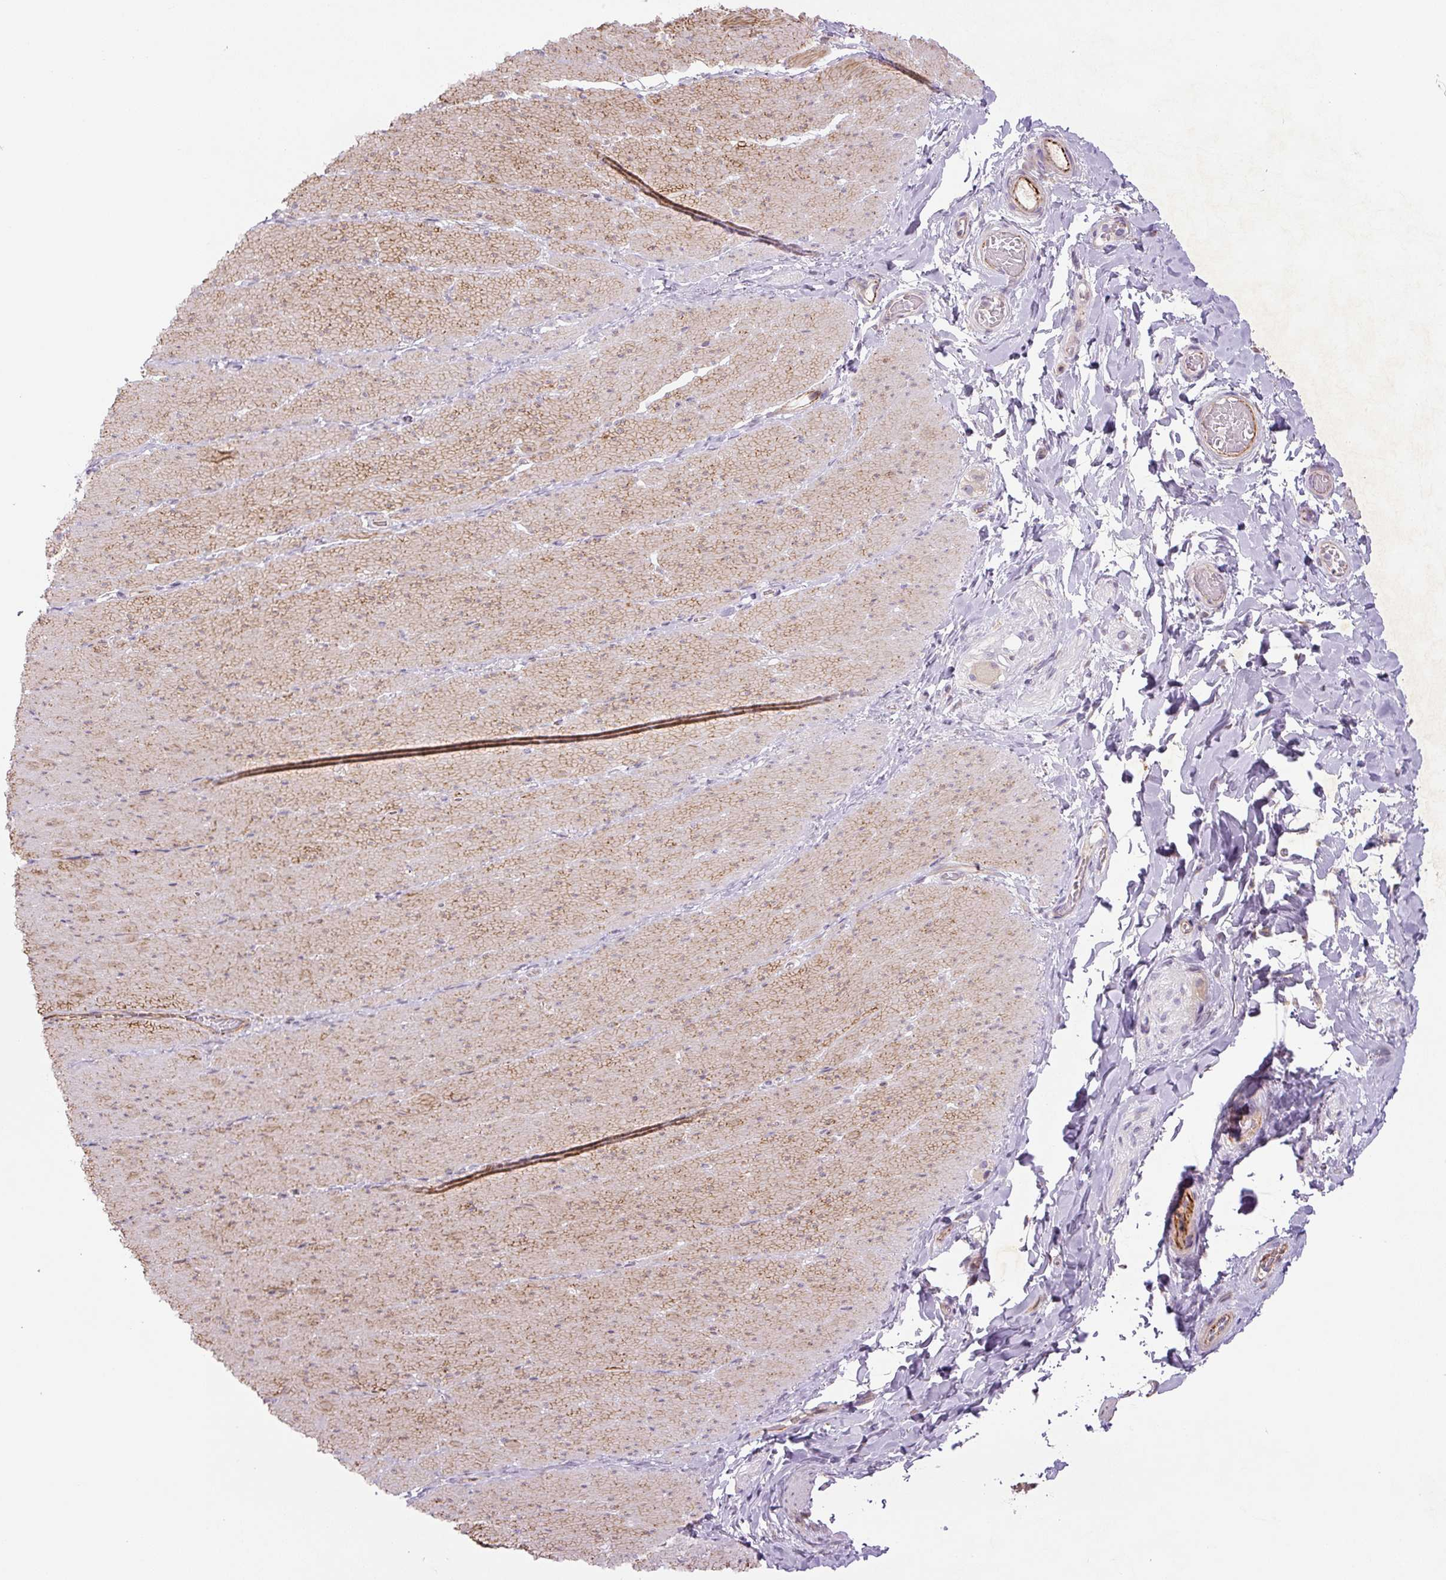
{"staining": {"intensity": "moderate", "quantity": "25%-75%", "location": "cytoplasmic/membranous"}, "tissue": "smooth muscle", "cell_type": "Smooth muscle cells", "image_type": "normal", "snomed": [{"axis": "morphology", "description": "Normal tissue, NOS"}, {"axis": "topography", "description": "Smooth muscle"}, {"axis": "topography", "description": "Rectum"}], "caption": "High-power microscopy captured an IHC image of unremarkable smooth muscle, revealing moderate cytoplasmic/membranous expression in approximately 25%-75% of smooth muscle cells.", "gene": "CCNI2", "patient": {"sex": "male", "age": 53}}